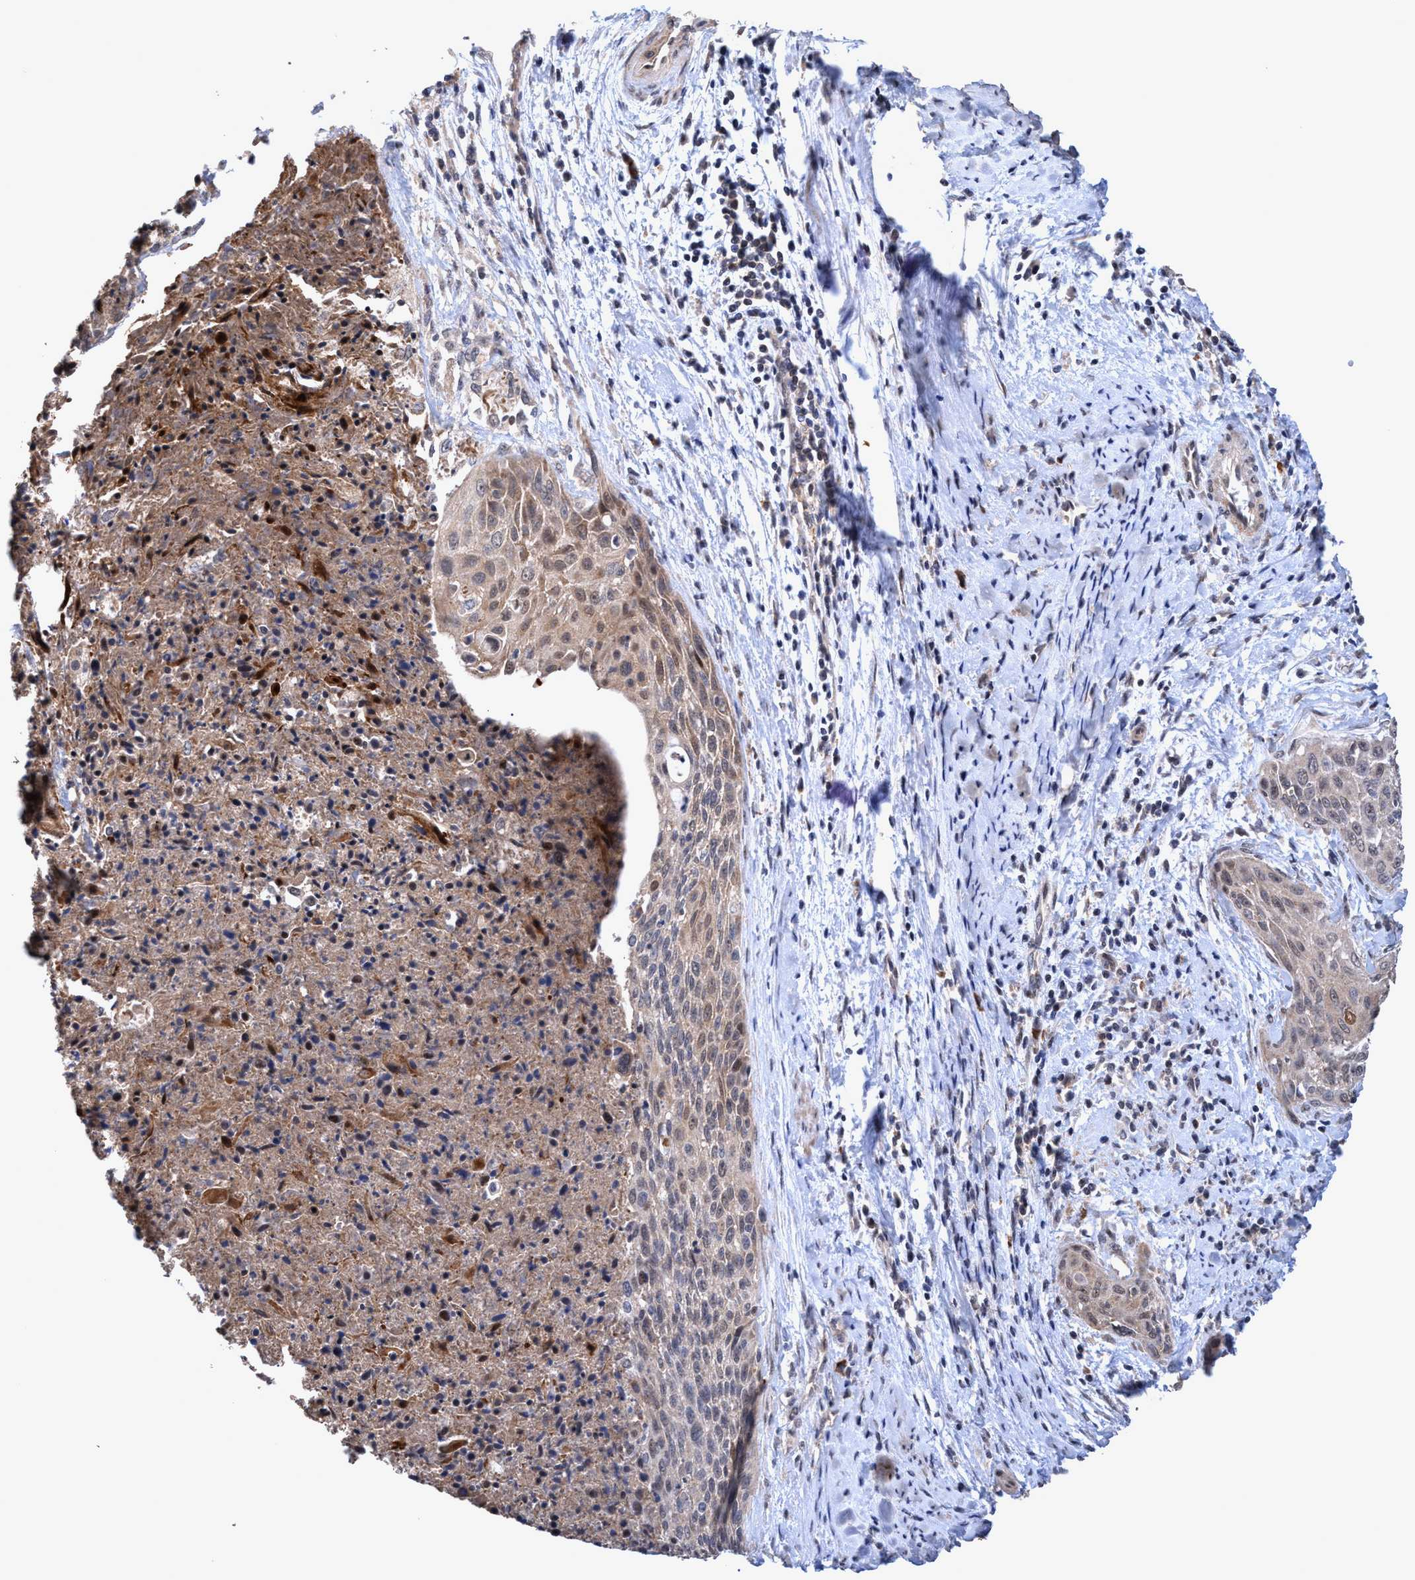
{"staining": {"intensity": "weak", "quantity": "<25%", "location": "cytoplasmic/membranous"}, "tissue": "cervical cancer", "cell_type": "Tumor cells", "image_type": "cancer", "snomed": [{"axis": "morphology", "description": "Squamous cell carcinoma, NOS"}, {"axis": "topography", "description": "Cervix"}], "caption": "Micrograph shows no protein positivity in tumor cells of cervical squamous cell carcinoma tissue.", "gene": "ZNF677", "patient": {"sex": "female", "age": 55}}